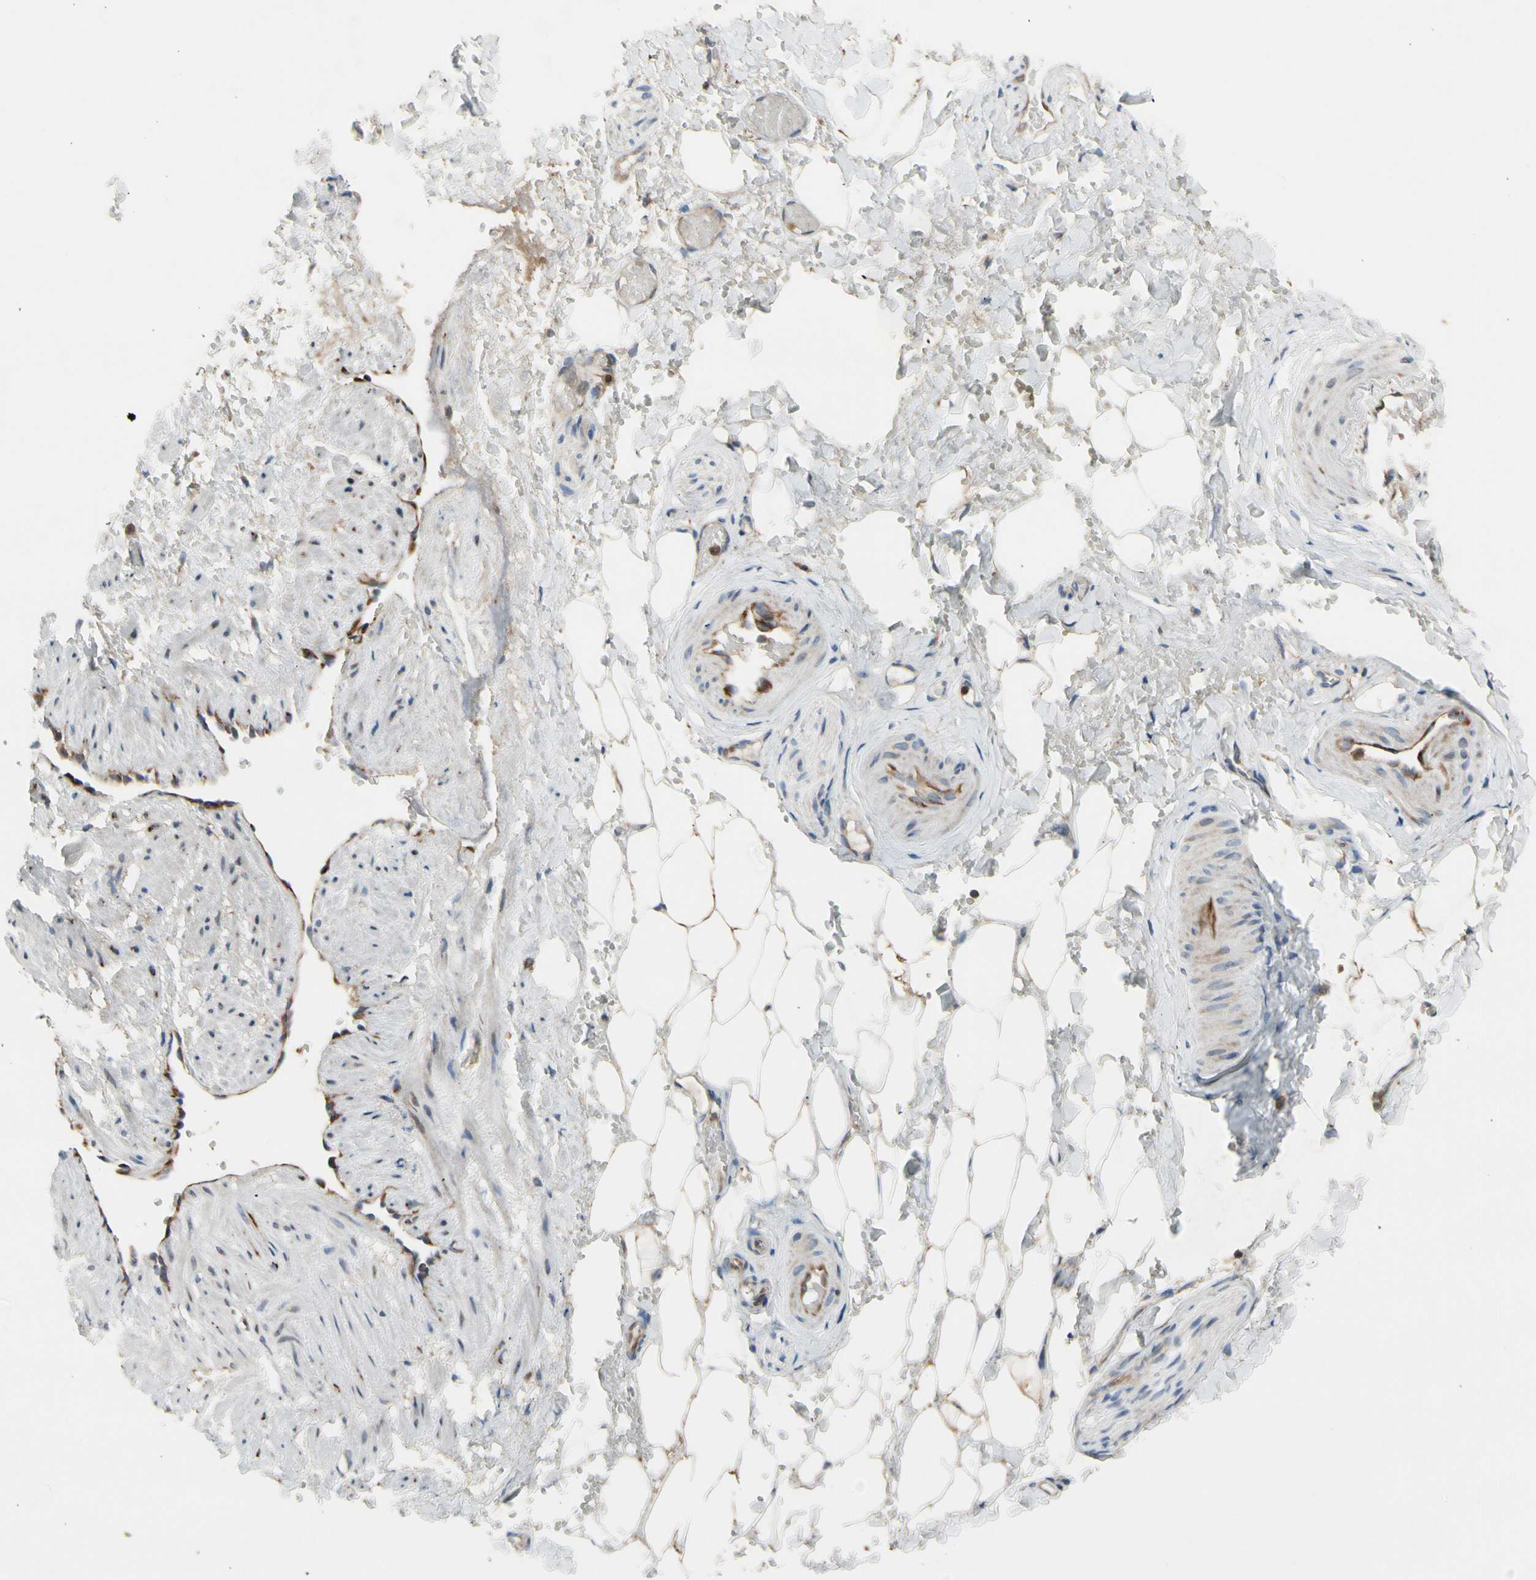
{"staining": {"intensity": "moderate", "quantity": ">75%", "location": "cytoplasmic/membranous"}, "tissue": "adipose tissue", "cell_type": "Adipocytes", "image_type": "normal", "snomed": [{"axis": "morphology", "description": "Normal tissue, NOS"}, {"axis": "topography", "description": "Vascular tissue"}], "caption": "Immunohistochemical staining of normal adipose tissue exhibits medium levels of moderate cytoplasmic/membranous expression in approximately >75% of adipocytes. Ihc stains the protein in brown and the nuclei are stained blue.", "gene": "GALNT5", "patient": {"sex": "male", "age": 41}}